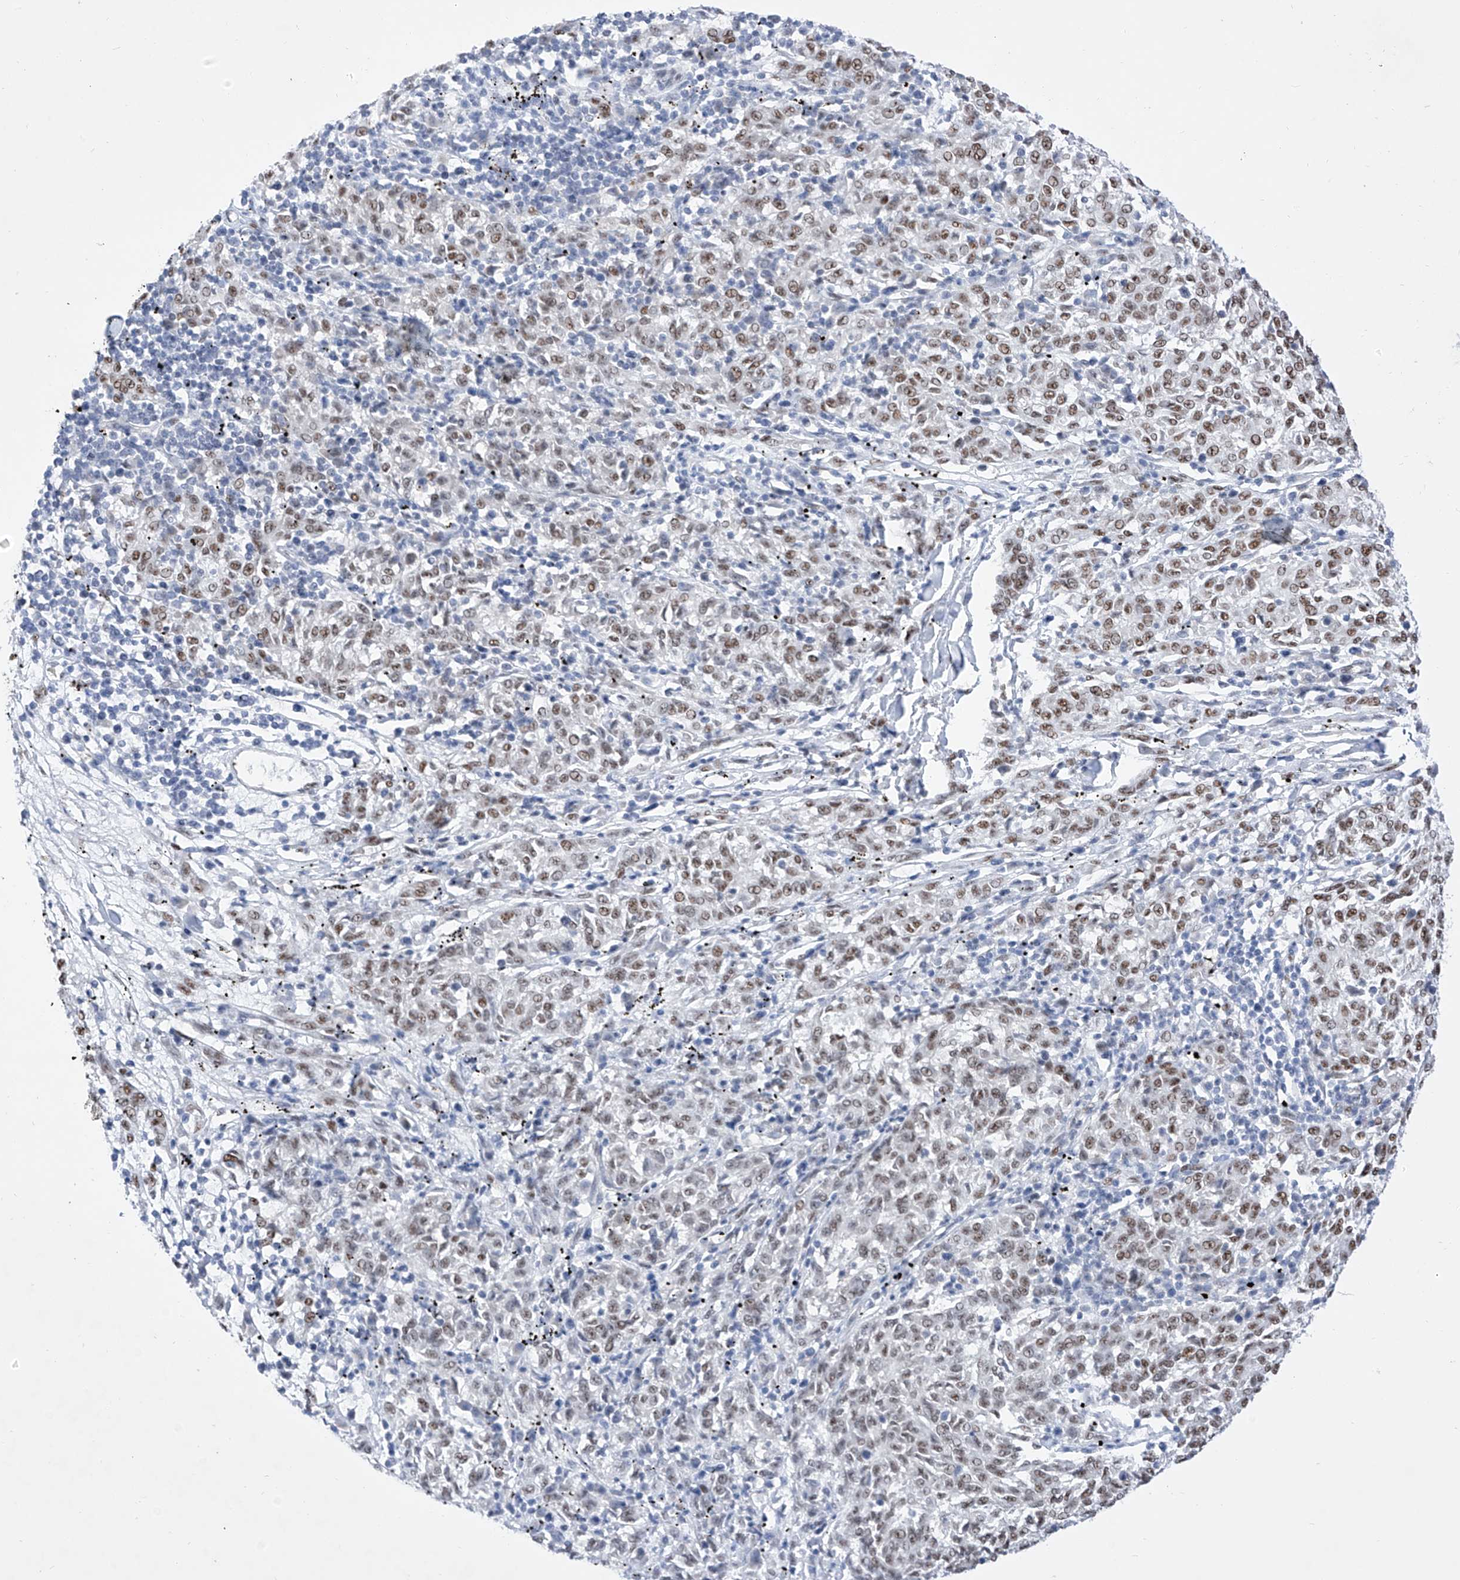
{"staining": {"intensity": "moderate", "quantity": ">75%", "location": "nuclear"}, "tissue": "melanoma", "cell_type": "Tumor cells", "image_type": "cancer", "snomed": [{"axis": "morphology", "description": "Malignant melanoma, NOS"}, {"axis": "topography", "description": "Skin"}], "caption": "An image showing moderate nuclear expression in about >75% of tumor cells in melanoma, as visualized by brown immunohistochemical staining.", "gene": "ATN1", "patient": {"sex": "female", "age": 72}}